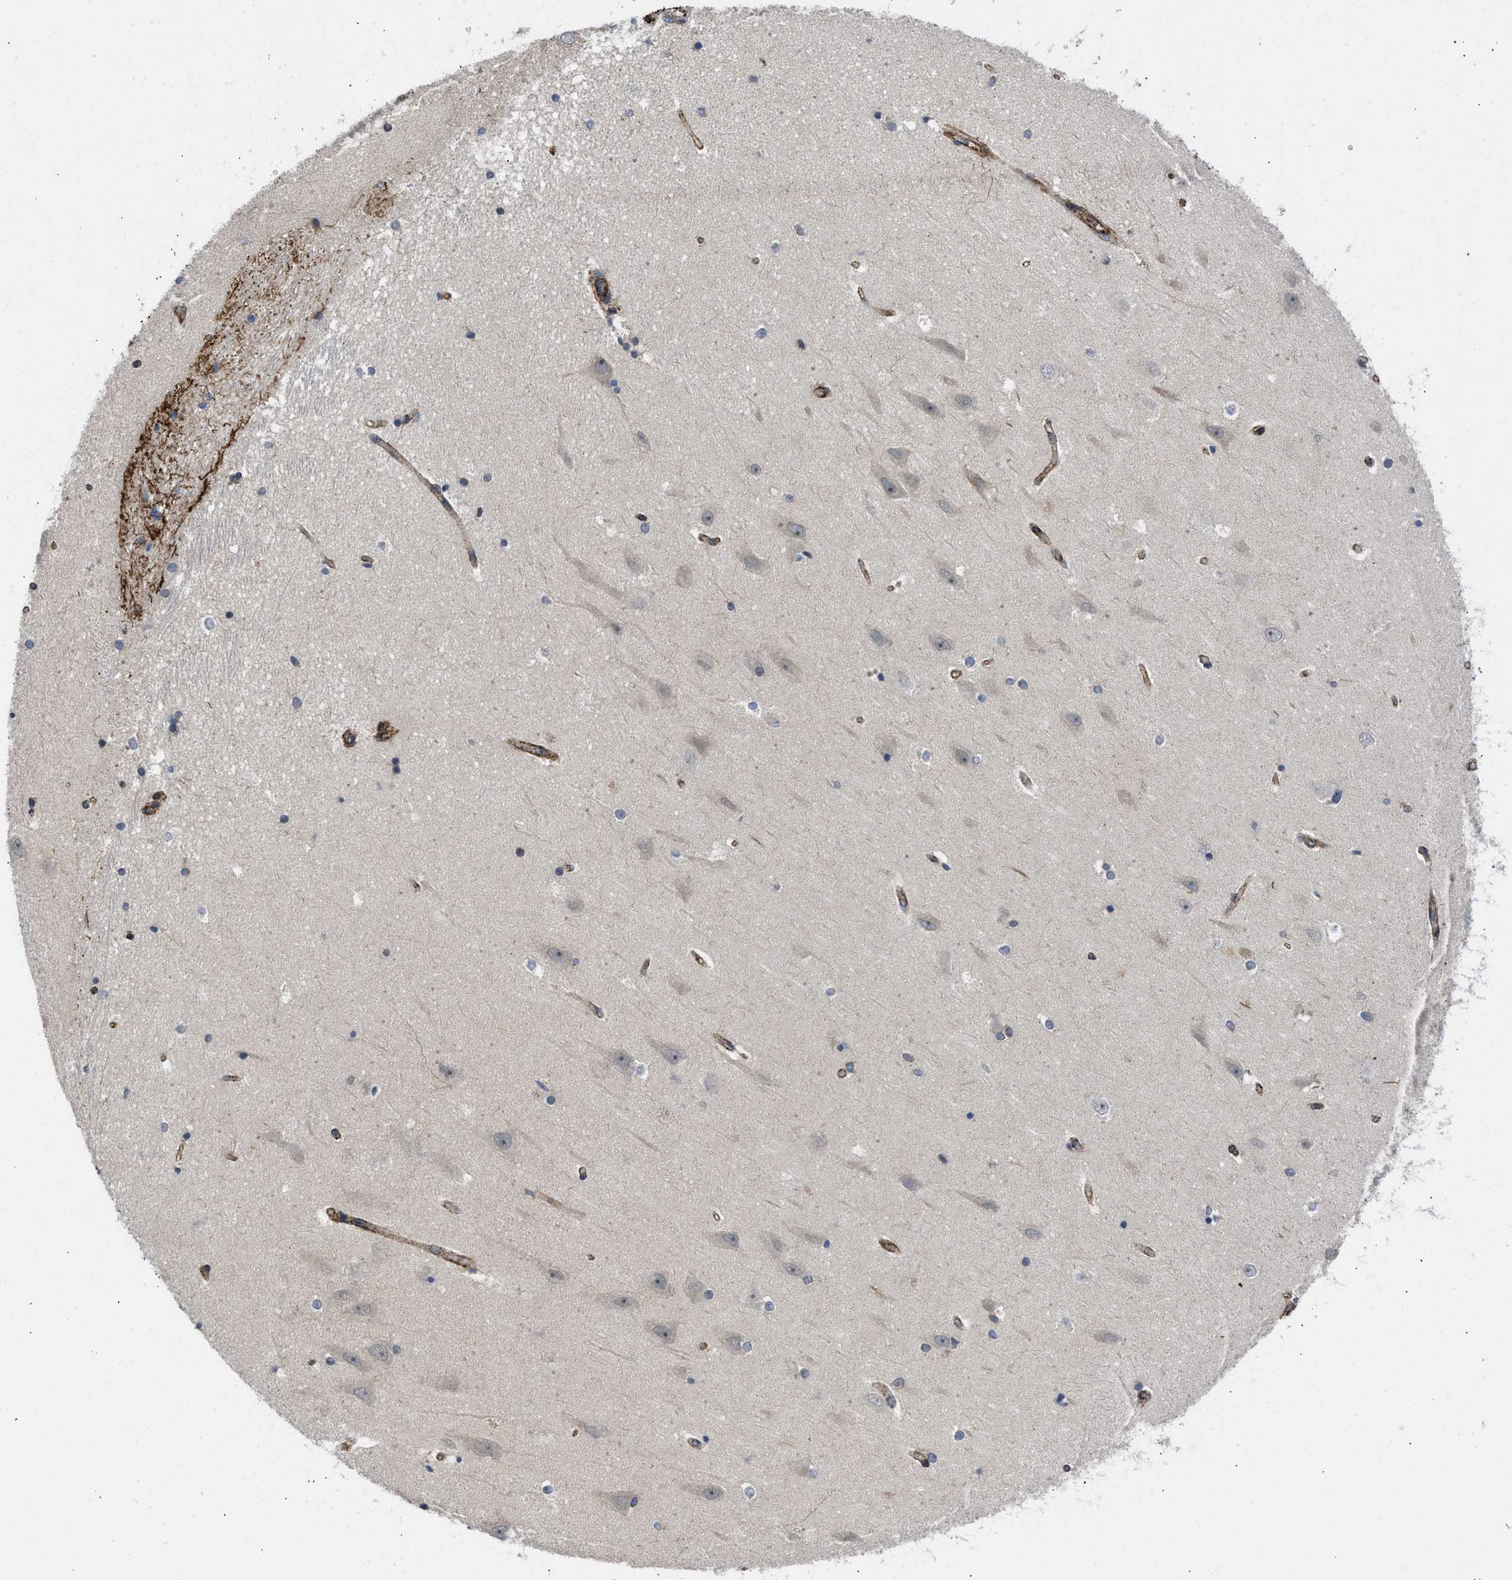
{"staining": {"intensity": "moderate", "quantity": "<25%", "location": "cytoplasmic/membranous"}, "tissue": "hippocampus", "cell_type": "Glial cells", "image_type": "normal", "snomed": [{"axis": "morphology", "description": "Normal tissue, NOS"}, {"axis": "topography", "description": "Hippocampus"}], "caption": "A photomicrograph of human hippocampus stained for a protein demonstrates moderate cytoplasmic/membranous brown staining in glial cells.", "gene": "GPATCH2L", "patient": {"sex": "male", "age": 45}}